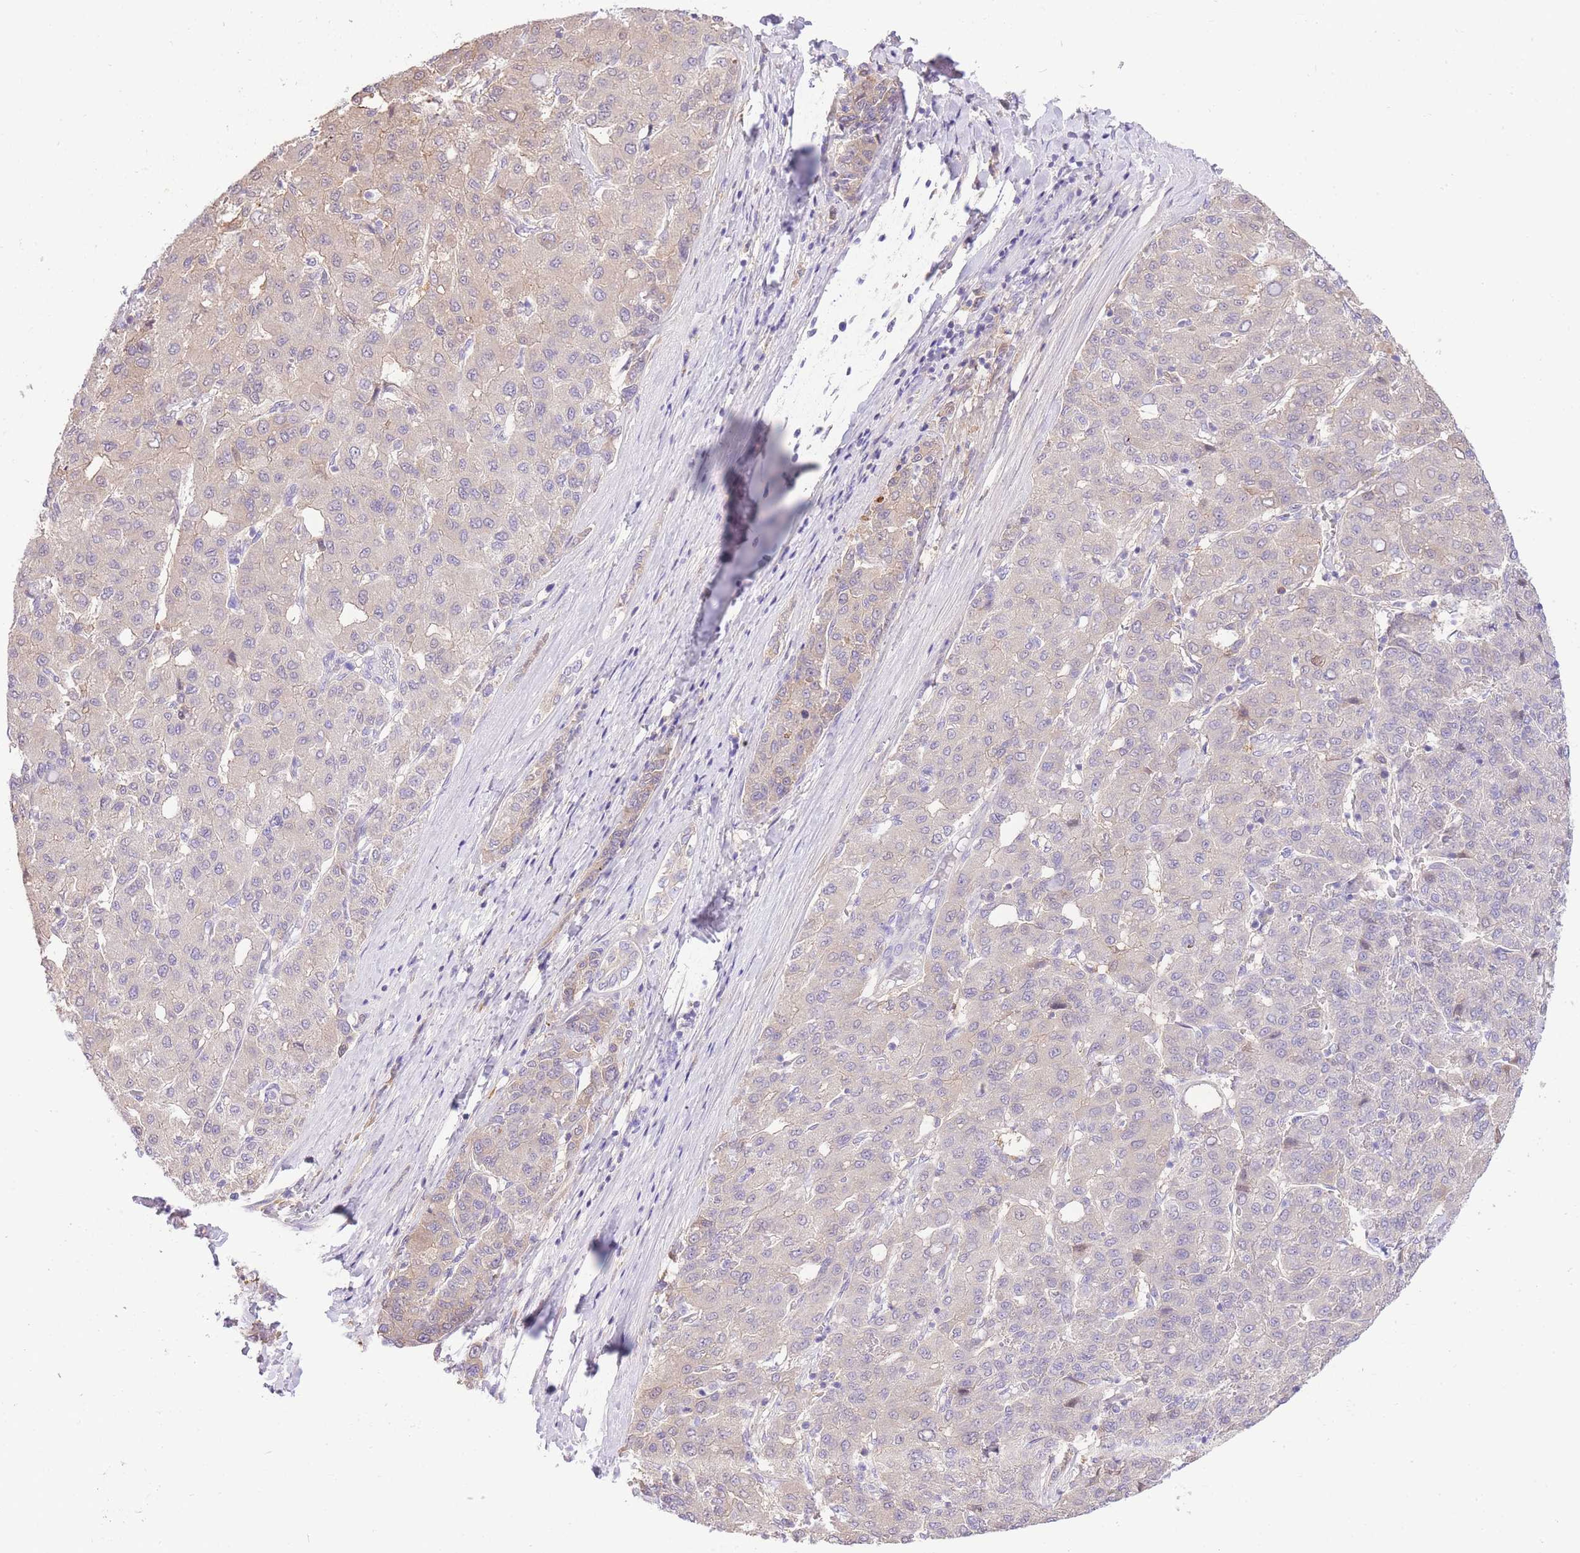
{"staining": {"intensity": "negative", "quantity": "none", "location": "none"}, "tissue": "liver cancer", "cell_type": "Tumor cells", "image_type": "cancer", "snomed": [{"axis": "morphology", "description": "Carcinoma, Hepatocellular, NOS"}, {"axis": "topography", "description": "Liver"}], "caption": "An immunohistochemistry (IHC) micrograph of liver hepatocellular carcinoma is shown. There is no staining in tumor cells of liver hepatocellular carcinoma. (DAB immunohistochemistry (IHC) with hematoxylin counter stain).", "gene": "LIPH", "patient": {"sex": "male", "age": 65}}